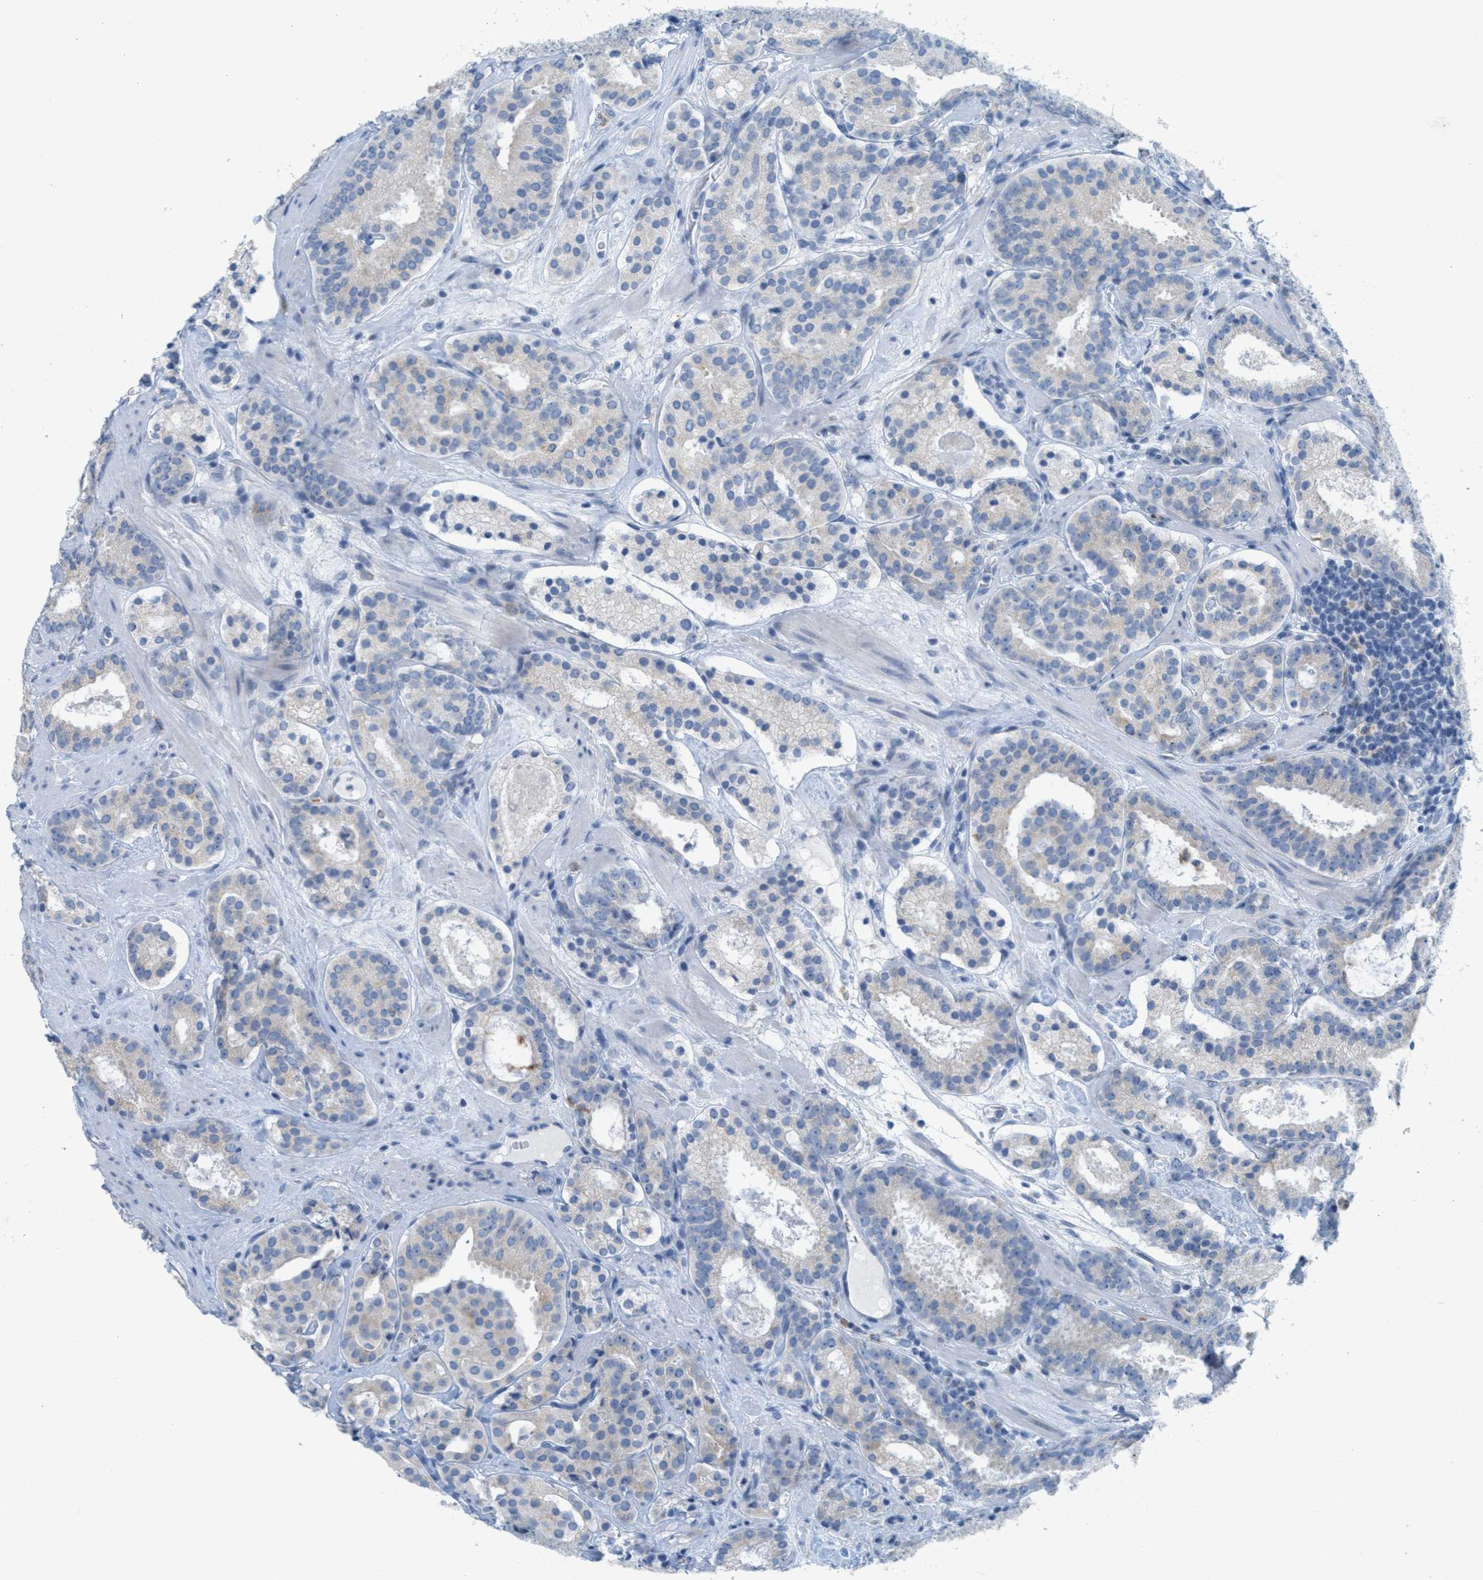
{"staining": {"intensity": "weak", "quantity": "<25%", "location": "cytoplasmic/membranous"}, "tissue": "prostate cancer", "cell_type": "Tumor cells", "image_type": "cancer", "snomed": [{"axis": "morphology", "description": "Adenocarcinoma, Low grade"}, {"axis": "topography", "description": "Prostate"}], "caption": "Protein analysis of low-grade adenocarcinoma (prostate) reveals no significant expression in tumor cells.", "gene": "TEX264", "patient": {"sex": "male", "age": 69}}